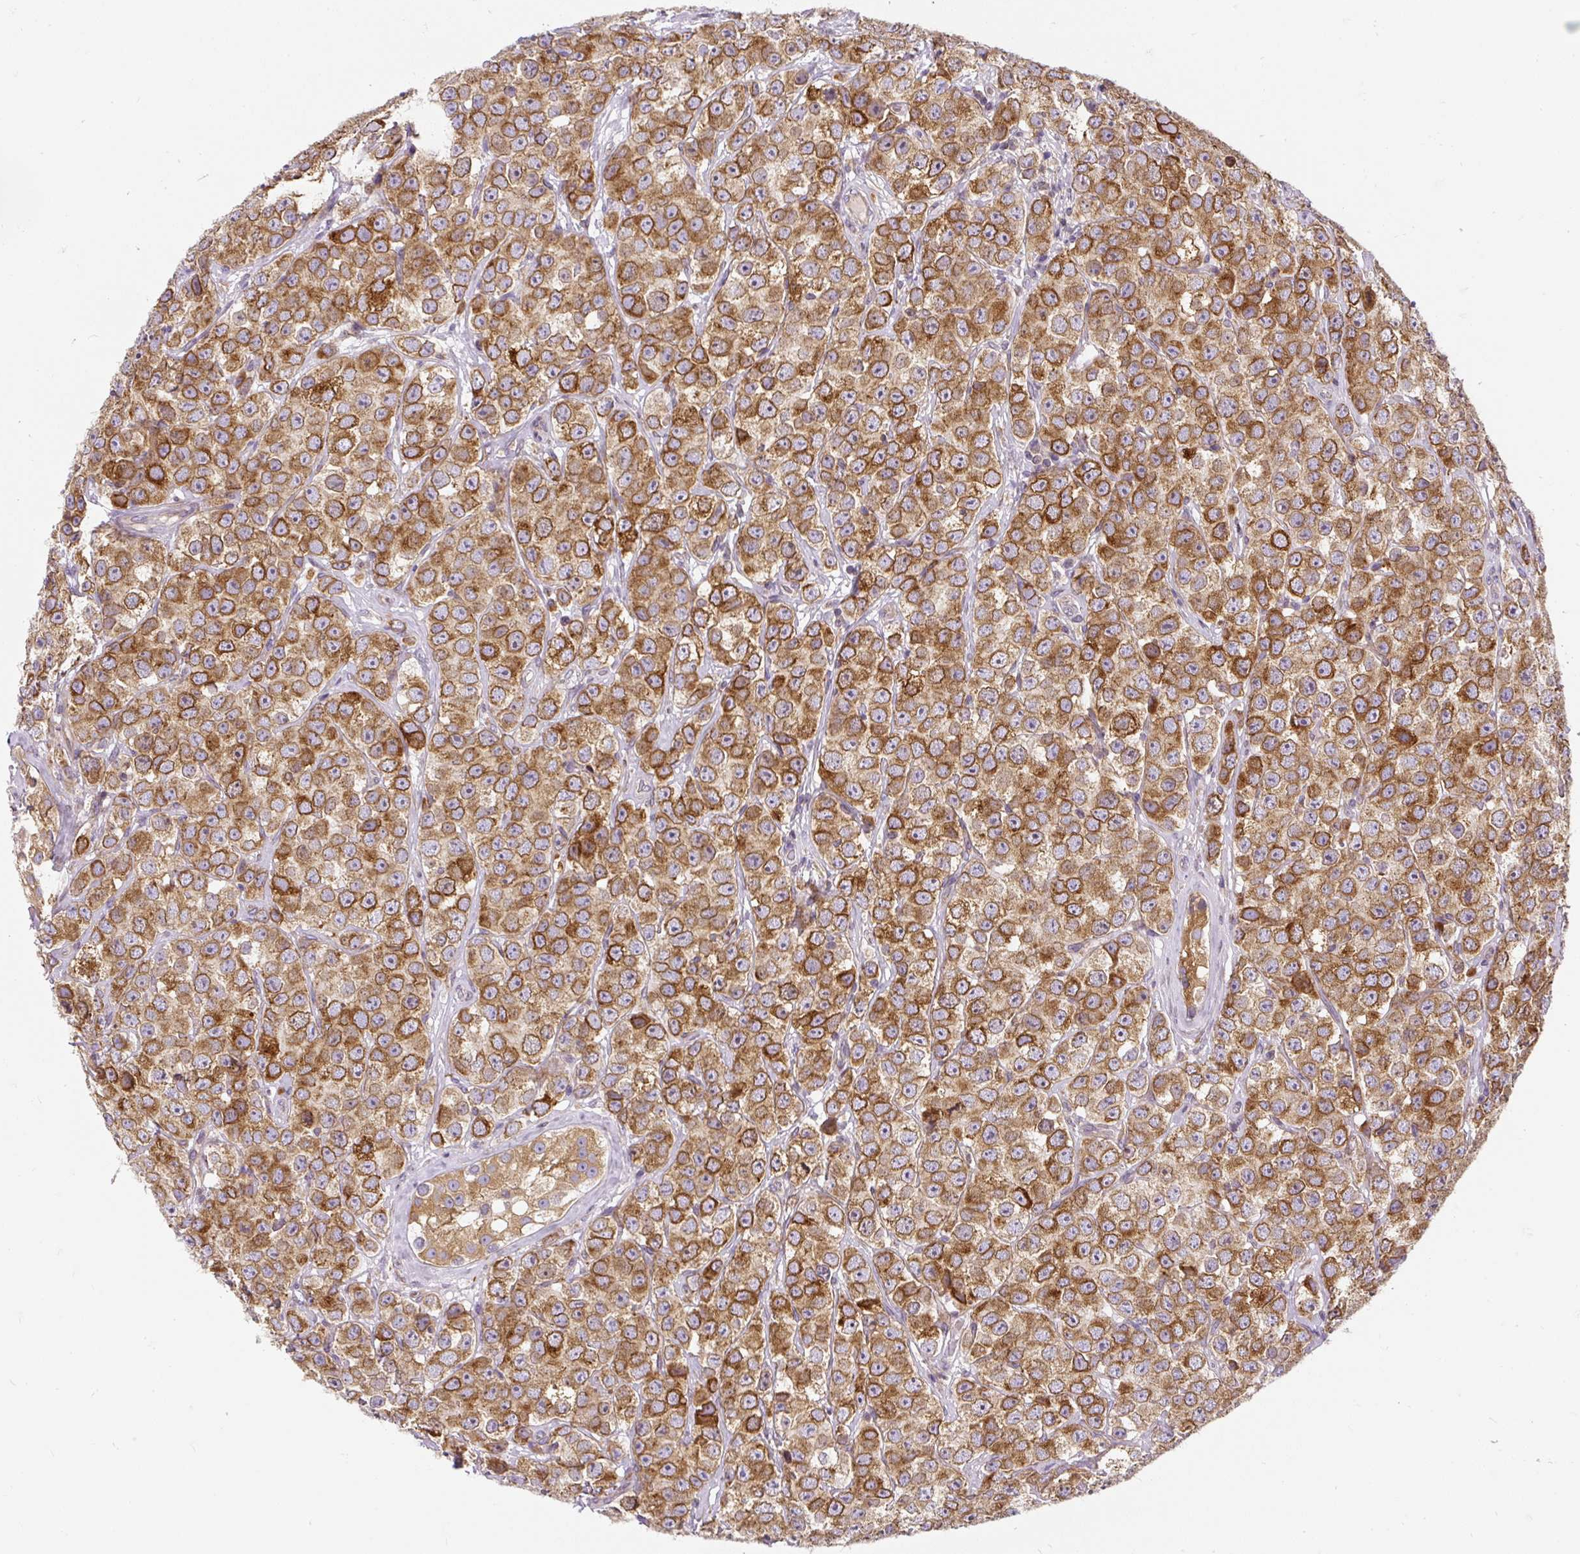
{"staining": {"intensity": "strong", "quantity": ">75%", "location": "cytoplasmic/membranous"}, "tissue": "testis cancer", "cell_type": "Tumor cells", "image_type": "cancer", "snomed": [{"axis": "morphology", "description": "Seminoma, NOS"}, {"axis": "topography", "description": "Testis"}], "caption": "Testis cancer (seminoma) stained for a protein (brown) demonstrates strong cytoplasmic/membranous positive staining in approximately >75% of tumor cells.", "gene": "CYP20A1", "patient": {"sex": "male", "age": 28}}